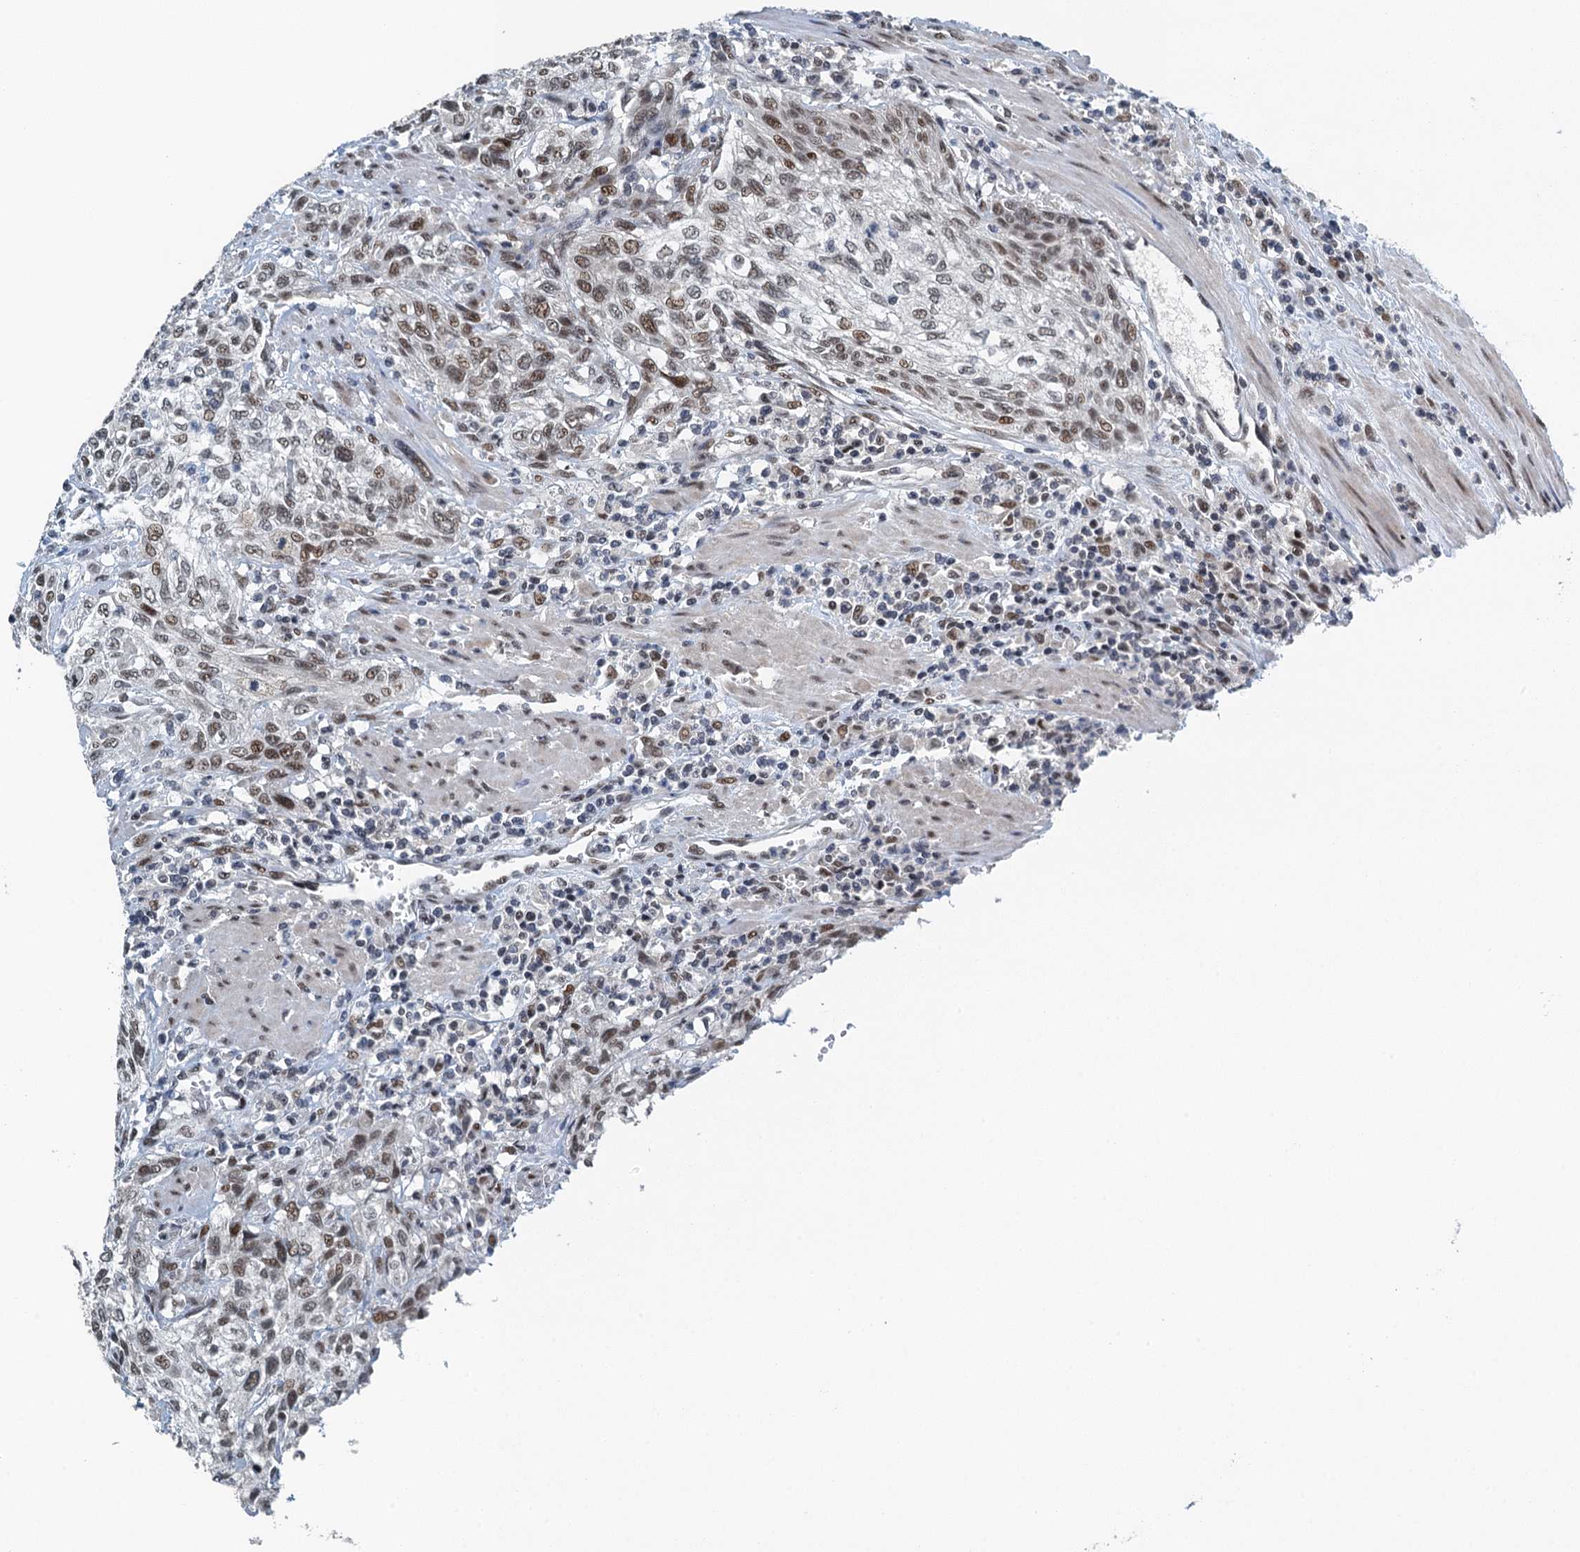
{"staining": {"intensity": "moderate", "quantity": "25%-75%", "location": "nuclear"}, "tissue": "urothelial cancer", "cell_type": "Tumor cells", "image_type": "cancer", "snomed": [{"axis": "morphology", "description": "Normal tissue, NOS"}, {"axis": "morphology", "description": "Urothelial carcinoma, NOS"}, {"axis": "topography", "description": "Urinary bladder"}, {"axis": "topography", "description": "Peripheral nerve tissue"}], "caption": "High-power microscopy captured an immunohistochemistry (IHC) histopathology image of transitional cell carcinoma, revealing moderate nuclear staining in approximately 25%-75% of tumor cells.", "gene": "MTA3", "patient": {"sex": "male", "age": 35}}